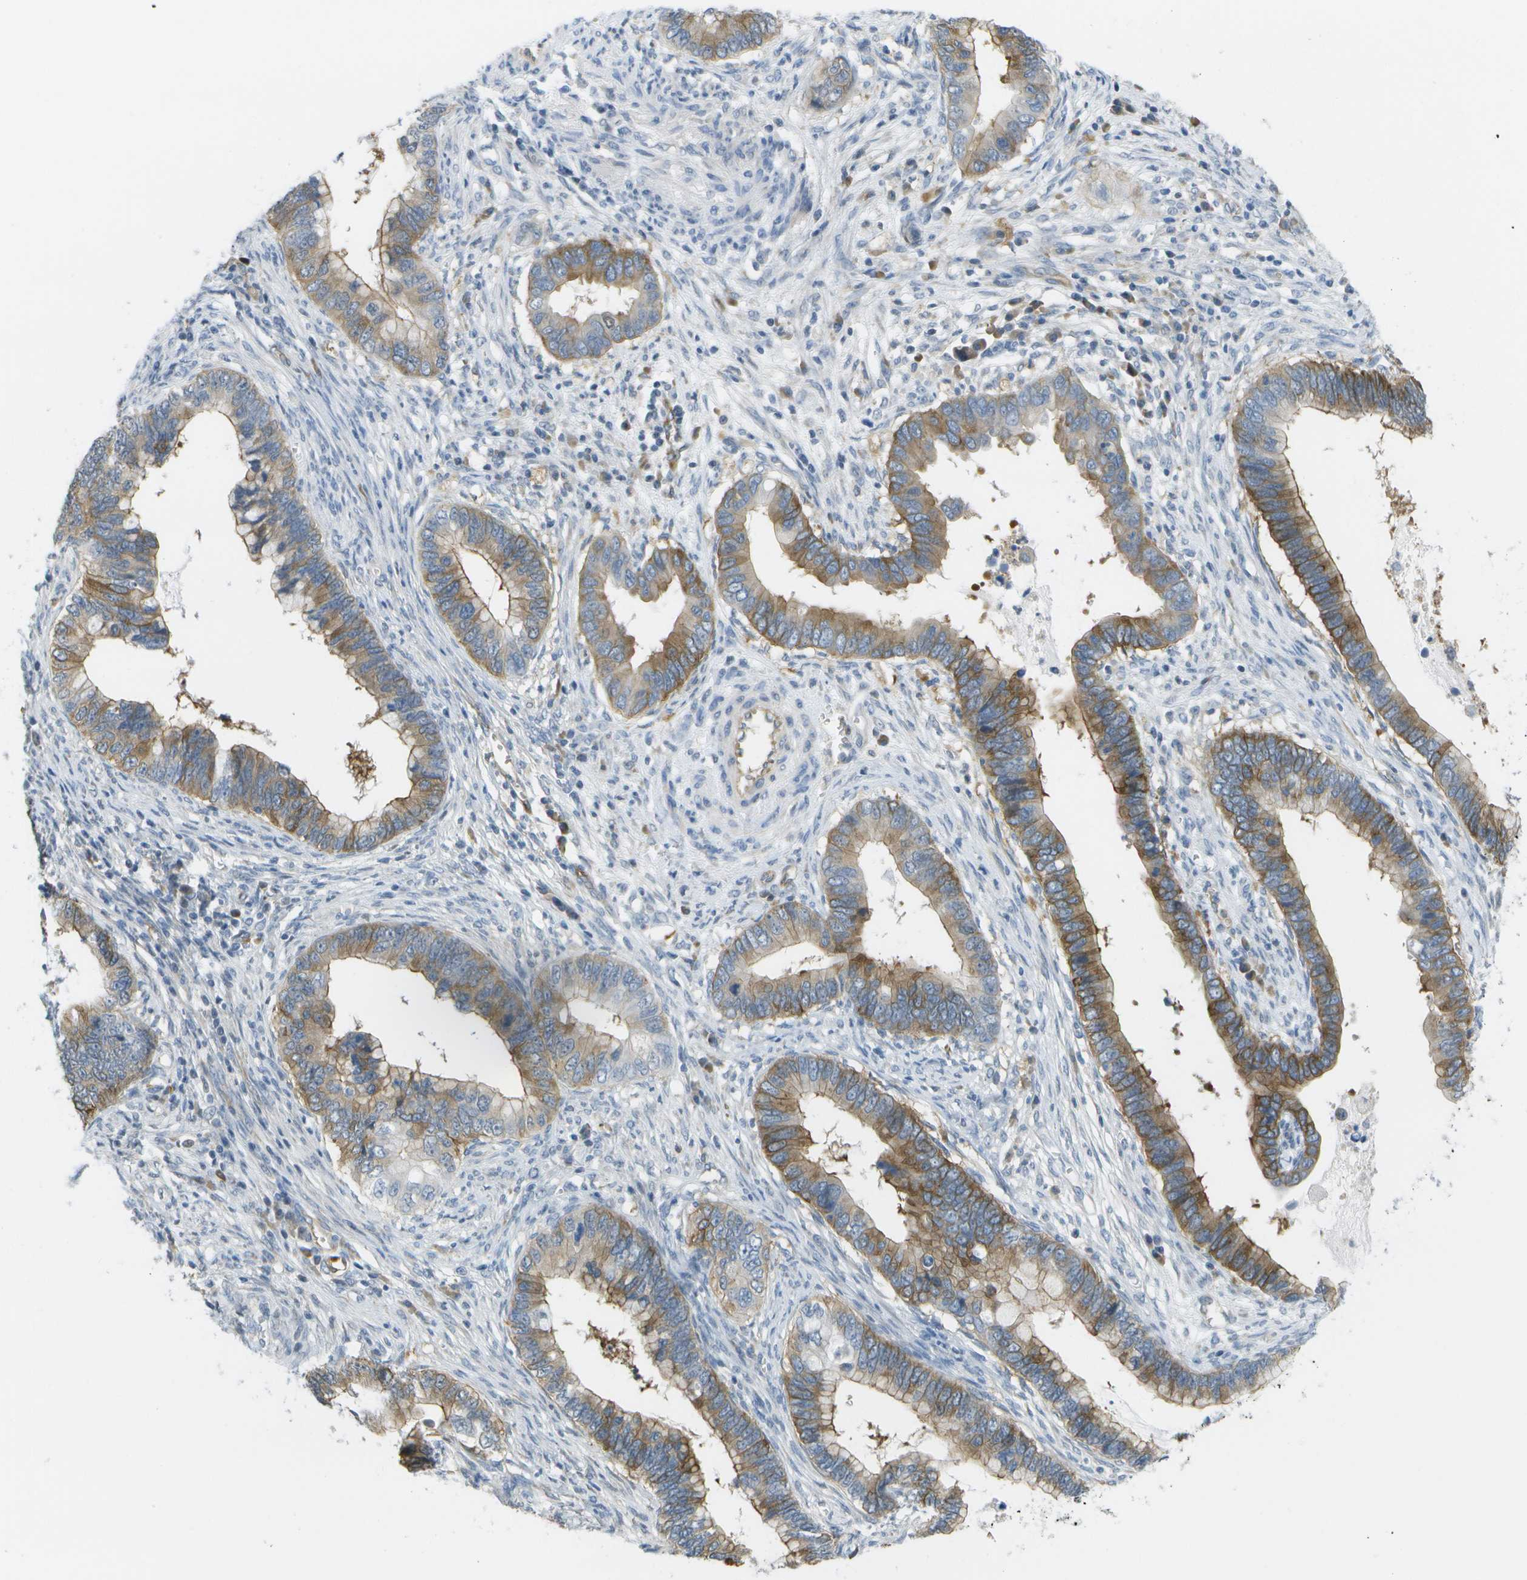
{"staining": {"intensity": "moderate", "quantity": ">75%", "location": "cytoplasmic/membranous"}, "tissue": "cervical cancer", "cell_type": "Tumor cells", "image_type": "cancer", "snomed": [{"axis": "morphology", "description": "Adenocarcinoma, NOS"}, {"axis": "topography", "description": "Cervix"}], "caption": "High-power microscopy captured an immunohistochemistry (IHC) micrograph of cervical cancer (adenocarcinoma), revealing moderate cytoplasmic/membranous expression in approximately >75% of tumor cells. The staining is performed using DAB brown chromogen to label protein expression. The nuclei are counter-stained blue using hematoxylin.", "gene": "MARCHF8", "patient": {"sex": "female", "age": 44}}